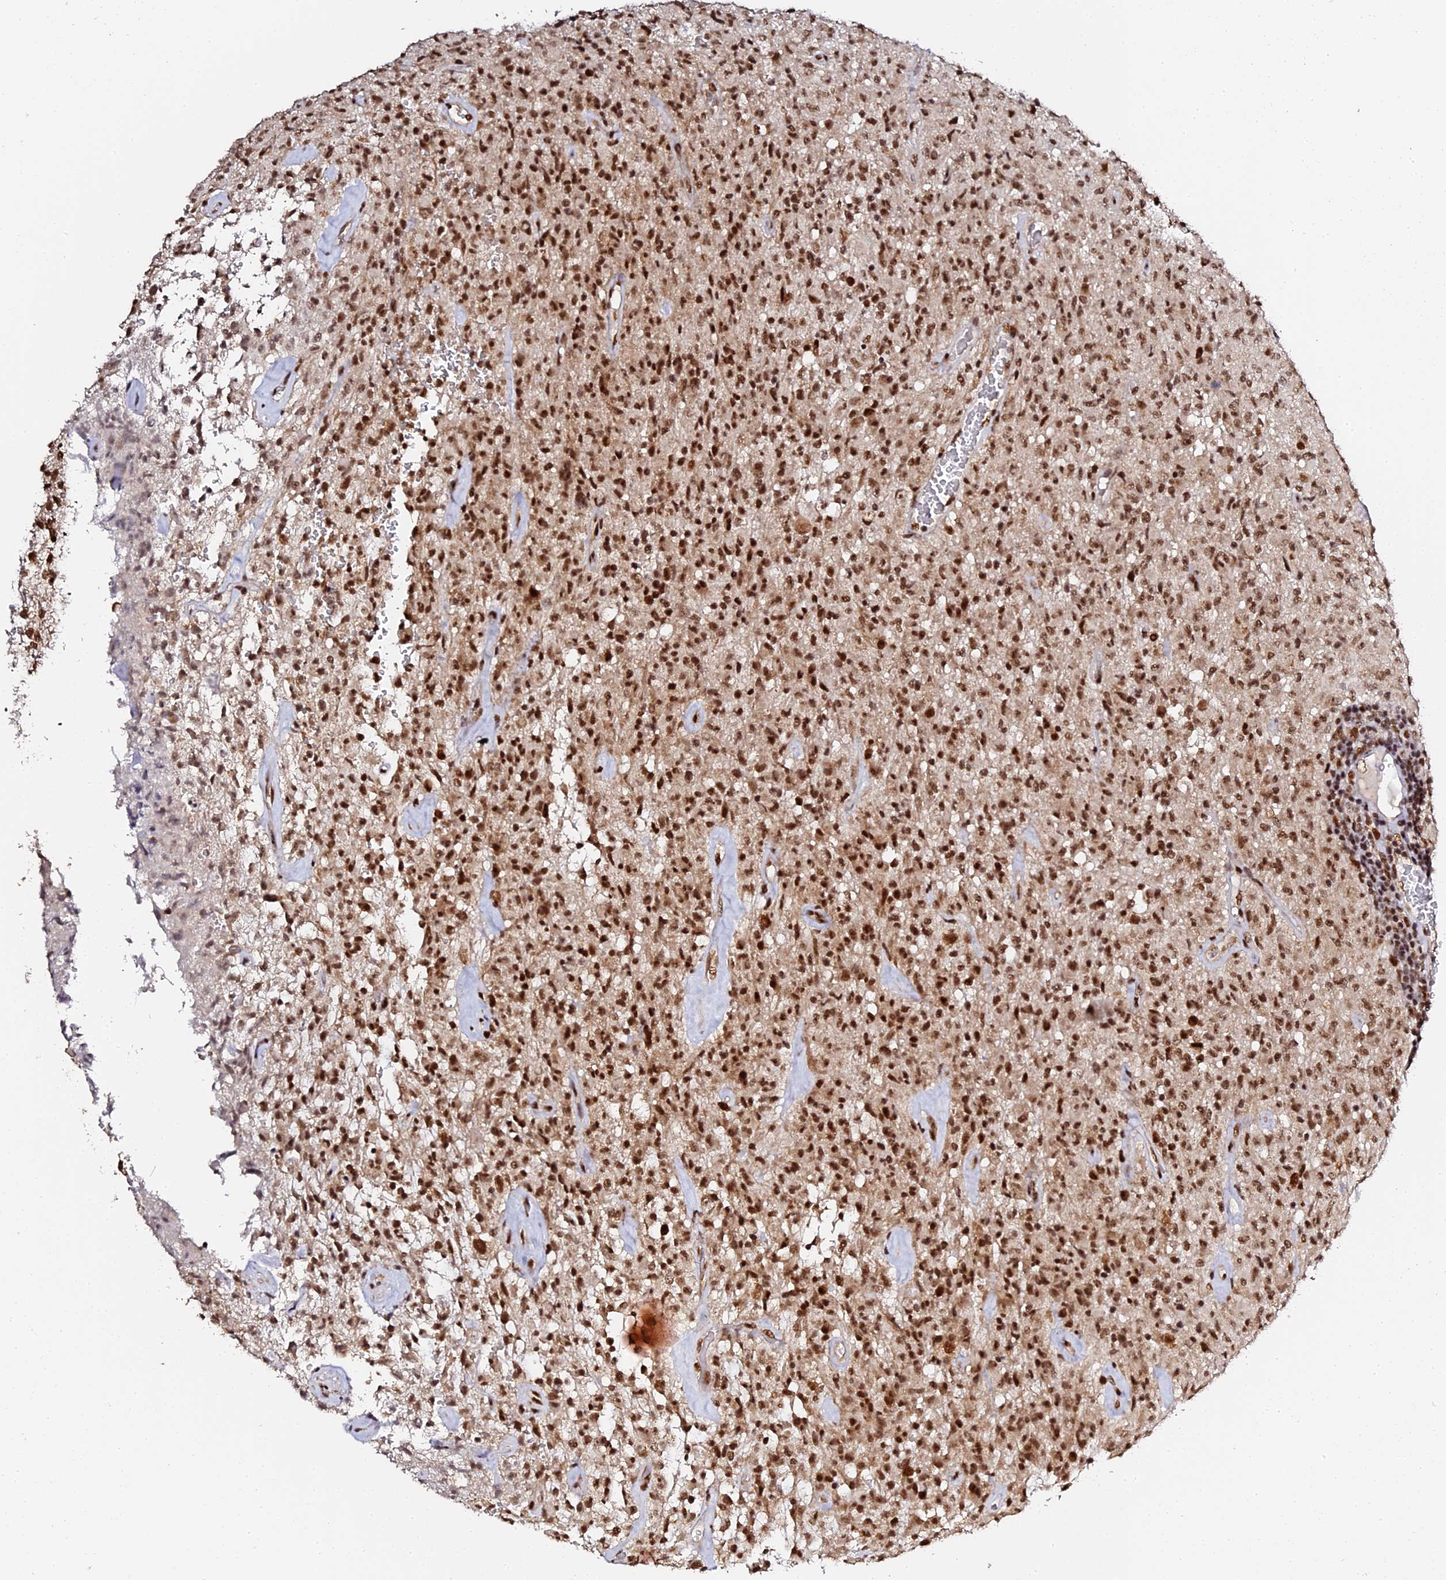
{"staining": {"intensity": "strong", "quantity": ">75%", "location": "nuclear"}, "tissue": "glioma", "cell_type": "Tumor cells", "image_type": "cancer", "snomed": [{"axis": "morphology", "description": "Glioma, malignant, High grade"}, {"axis": "topography", "description": "Brain"}], "caption": "Tumor cells exhibit high levels of strong nuclear expression in about >75% of cells in human glioma.", "gene": "MCRS1", "patient": {"sex": "female", "age": 57}}